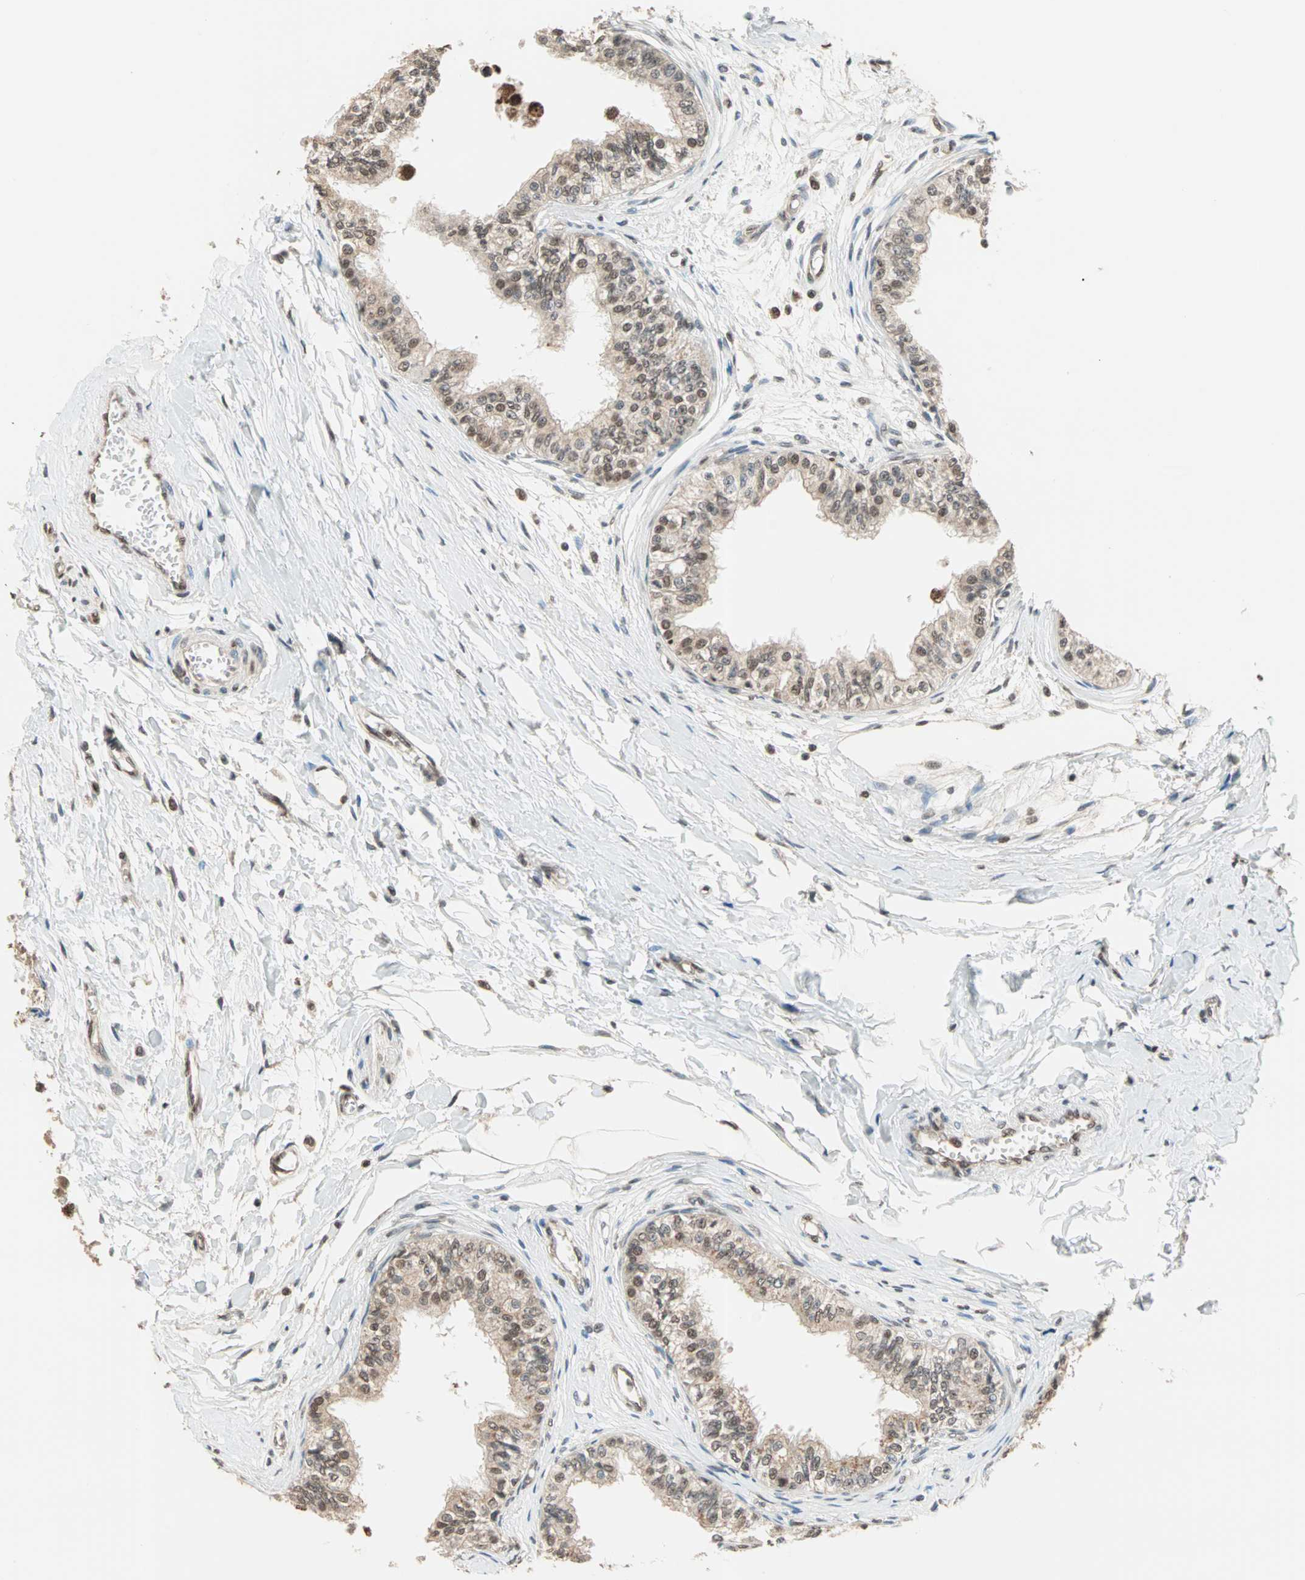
{"staining": {"intensity": "moderate", "quantity": ">75%", "location": "cytoplasmic/membranous,nuclear"}, "tissue": "epididymis", "cell_type": "Glandular cells", "image_type": "normal", "snomed": [{"axis": "morphology", "description": "Normal tissue, NOS"}, {"axis": "morphology", "description": "Adenocarcinoma, metastatic, NOS"}, {"axis": "topography", "description": "Testis"}, {"axis": "topography", "description": "Epididymis"}], "caption": "Glandular cells demonstrate moderate cytoplasmic/membranous,nuclear positivity in about >75% of cells in normal epididymis. The staining is performed using DAB brown chromogen to label protein expression. The nuclei are counter-stained blue using hematoxylin.", "gene": "DAZAP1", "patient": {"sex": "male", "age": 26}}